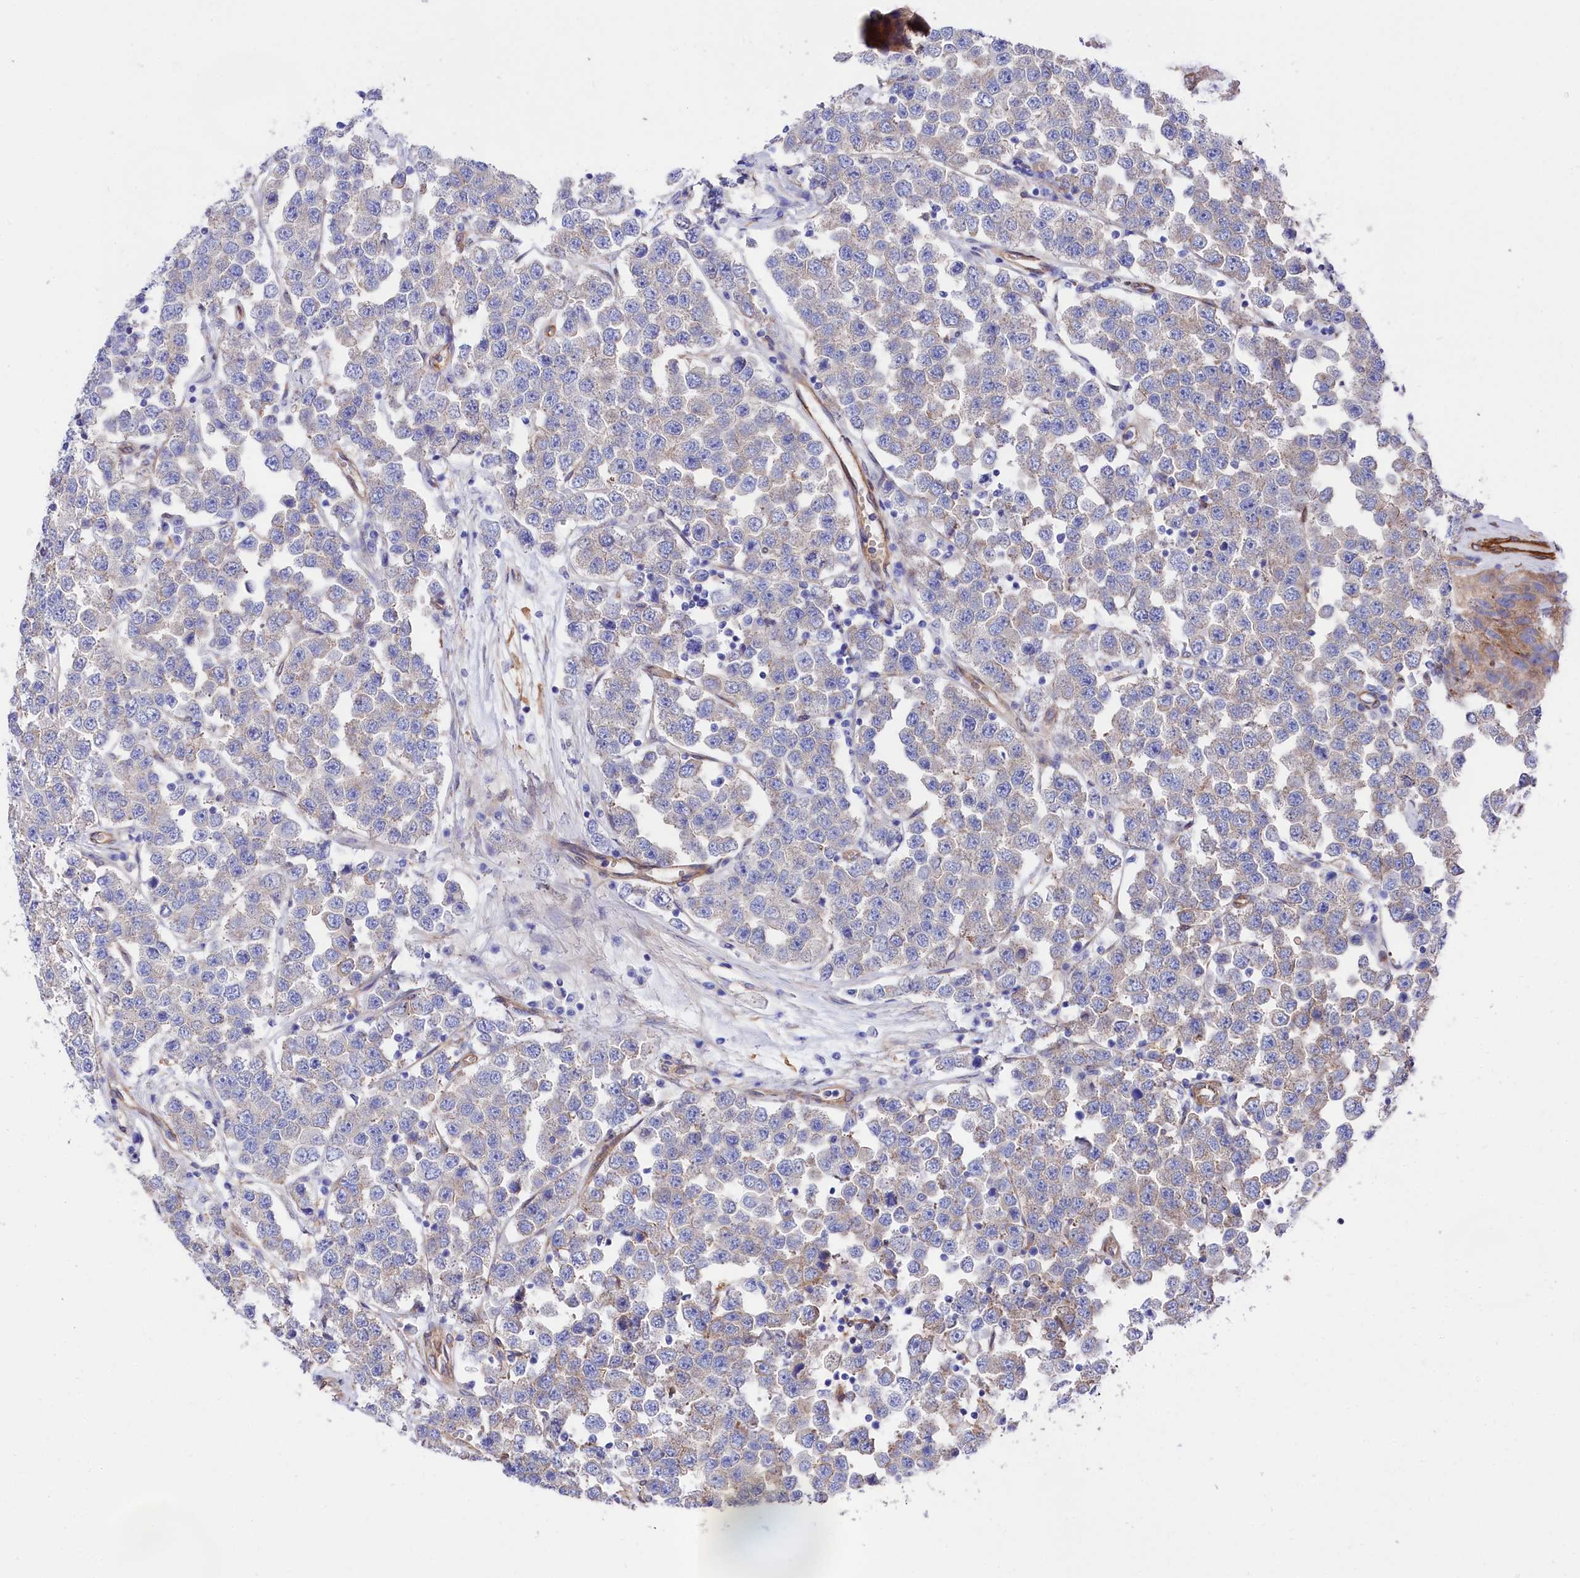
{"staining": {"intensity": "negative", "quantity": "none", "location": "none"}, "tissue": "testis cancer", "cell_type": "Tumor cells", "image_type": "cancer", "snomed": [{"axis": "morphology", "description": "Seminoma, NOS"}, {"axis": "topography", "description": "Testis"}], "caption": "High magnification brightfield microscopy of testis seminoma stained with DAB (brown) and counterstained with hematoxylin (blue): tumor cells show no significant positivity.", "gene": "TNKS1BP1", "patient": {"sex": "male", "age": 28}}